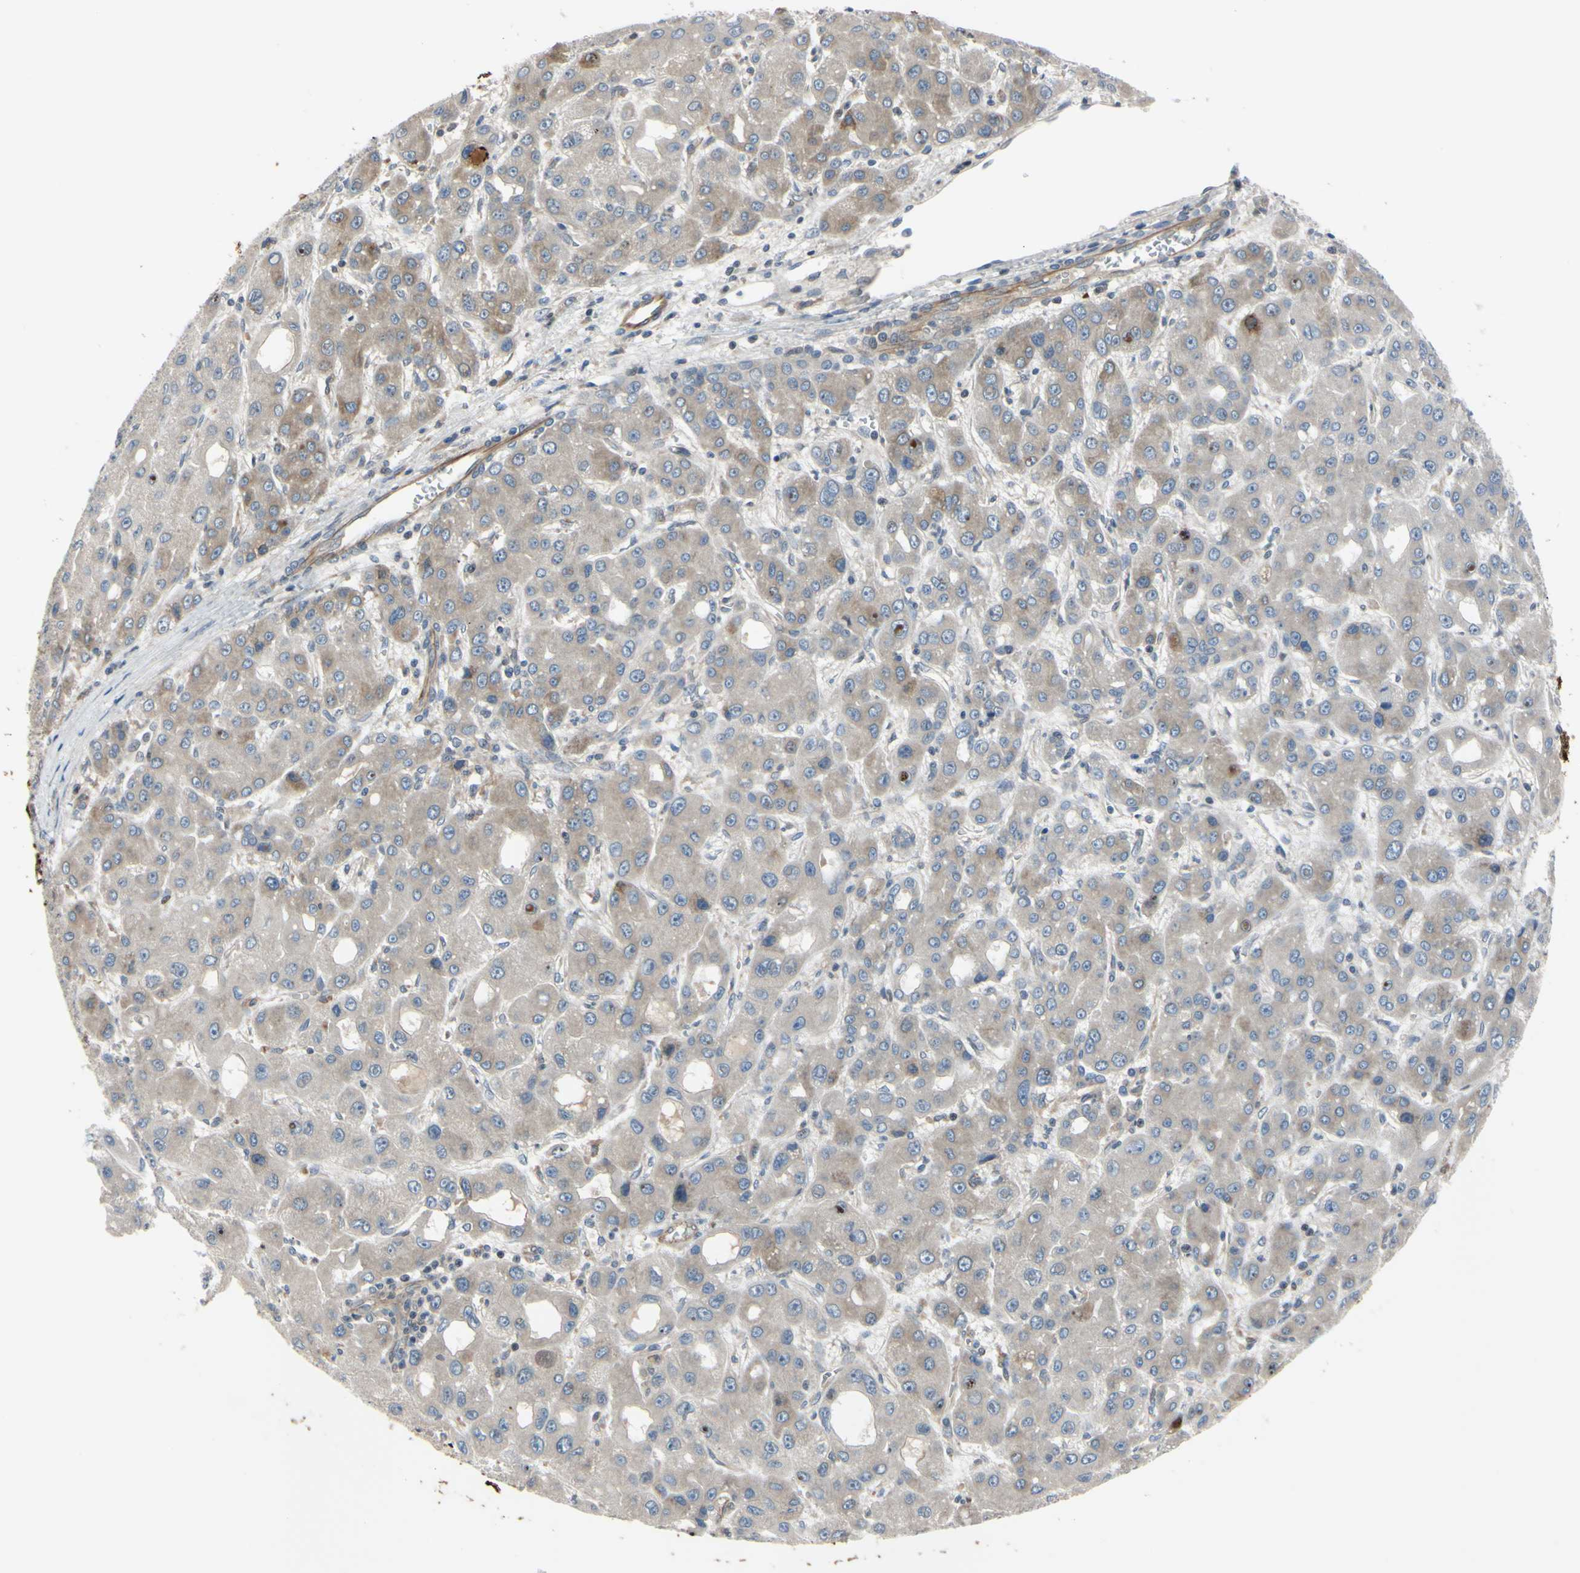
{"staining": {"intensity": "weak", "quantity": ">75%", "location": "cytoplasmic/membranous"}, "tissue": "liver cancer", "cell_type": "Tumor cells", "image_type": "cancer", "snomed": [{"axis": "morphology", "description": "Carcinoma, Hepatocellular, NOS"}, {"axis": "topography", "description": "Liver"}], "caption": "There is low levels of weak cytoplasmic/membranous staining in tumor cells of liver cancer, as demonstrated by immunohistochemical staining (brown color).", "gene": "XIAP", "patient": {"sex": "male", "age": 55}}